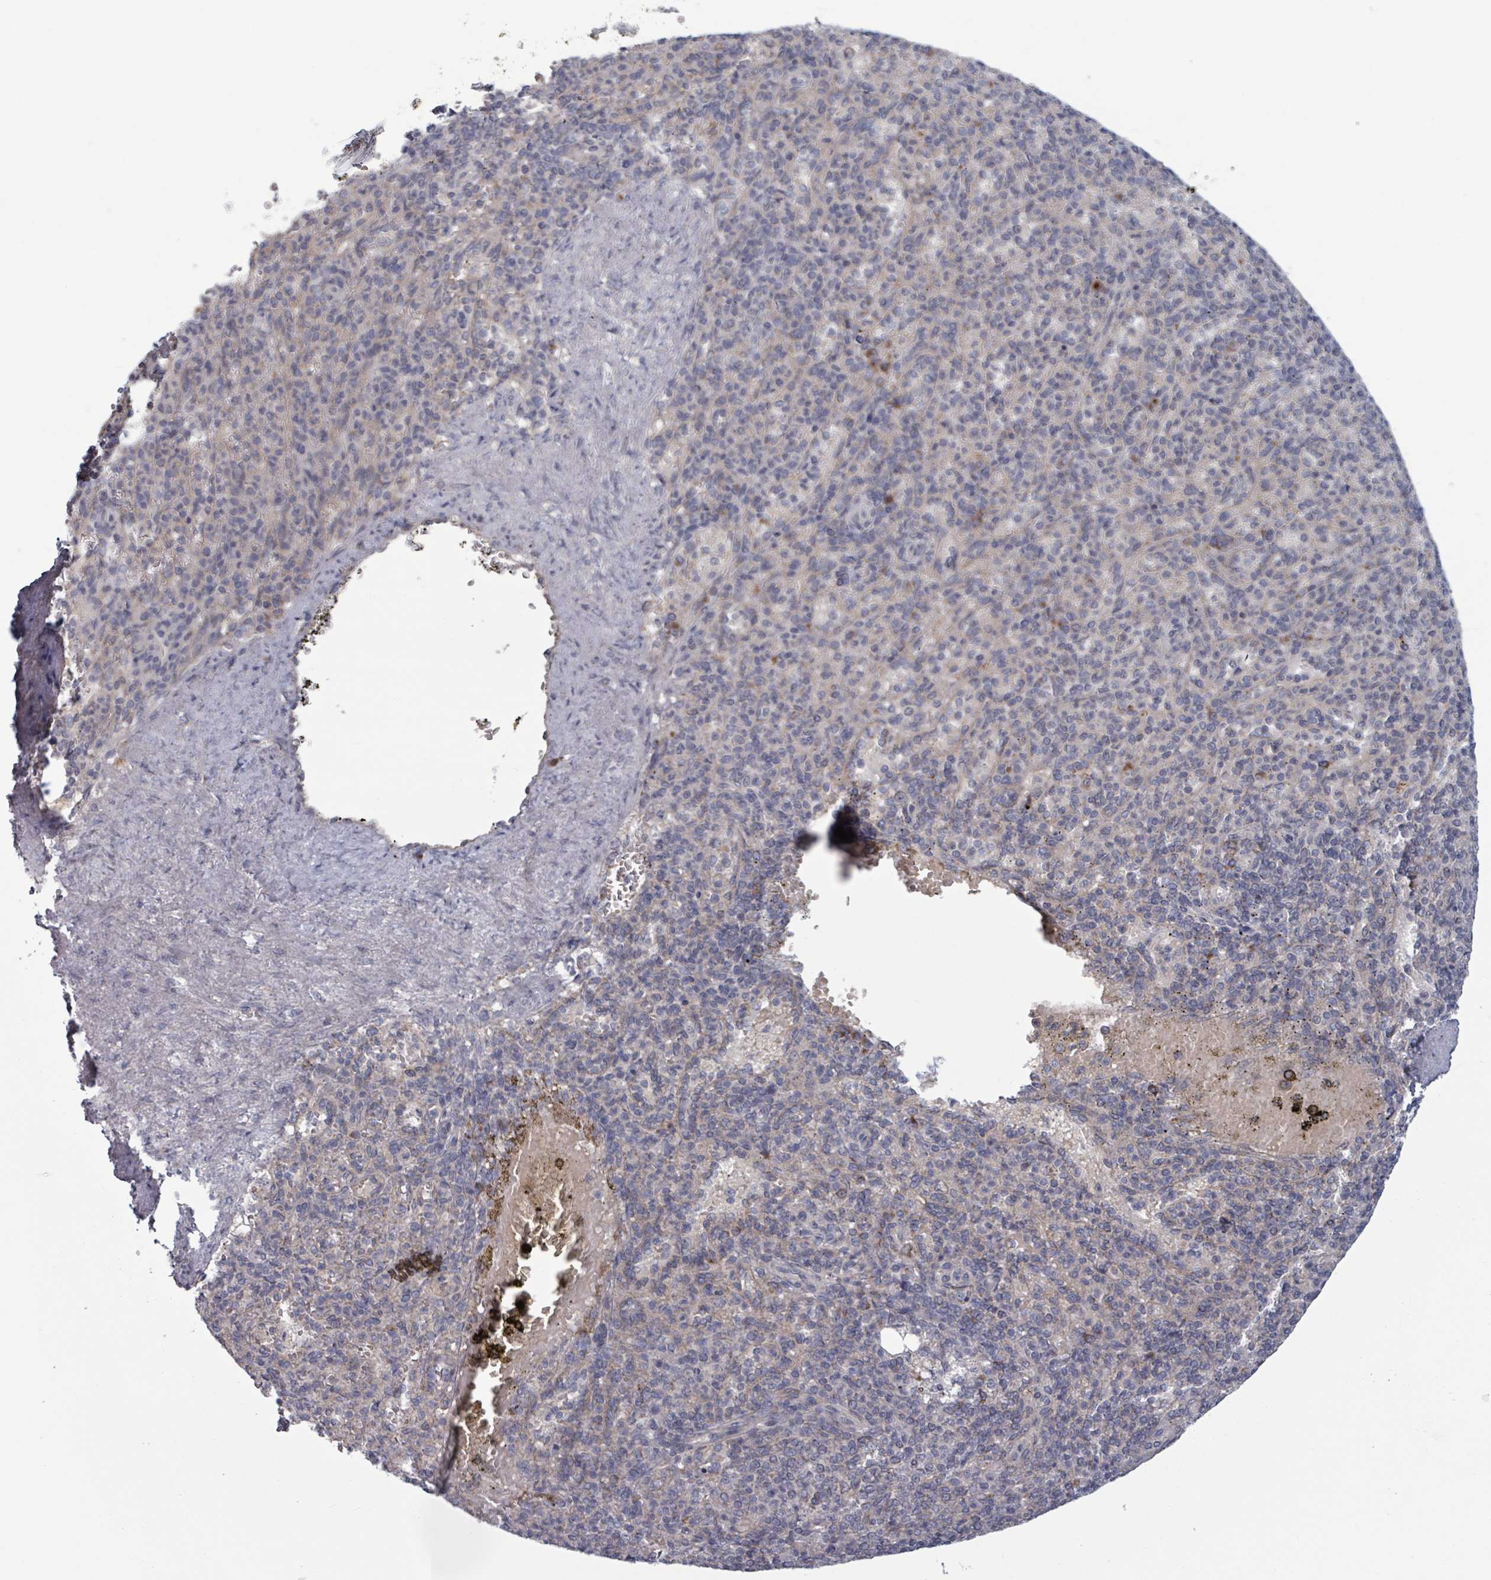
{"staining": {"intensity": "negative", "quantity": "none", "location": "none"}, "tissue": "spleen", "cell_type": "Cells in red pulp", "image_type": "normal", "snomed": [{"axis": "morphology", "description": "Normal tissue, NOS"}, {"axis": "topography", "description": "Spleen"}], "caption": "DAB immunohistochemical staining of benign human spleen shows no significant staining in cells in red pulp.", "gene": "FKBP1A", "patient": {"sex": "female", "age": 74}}